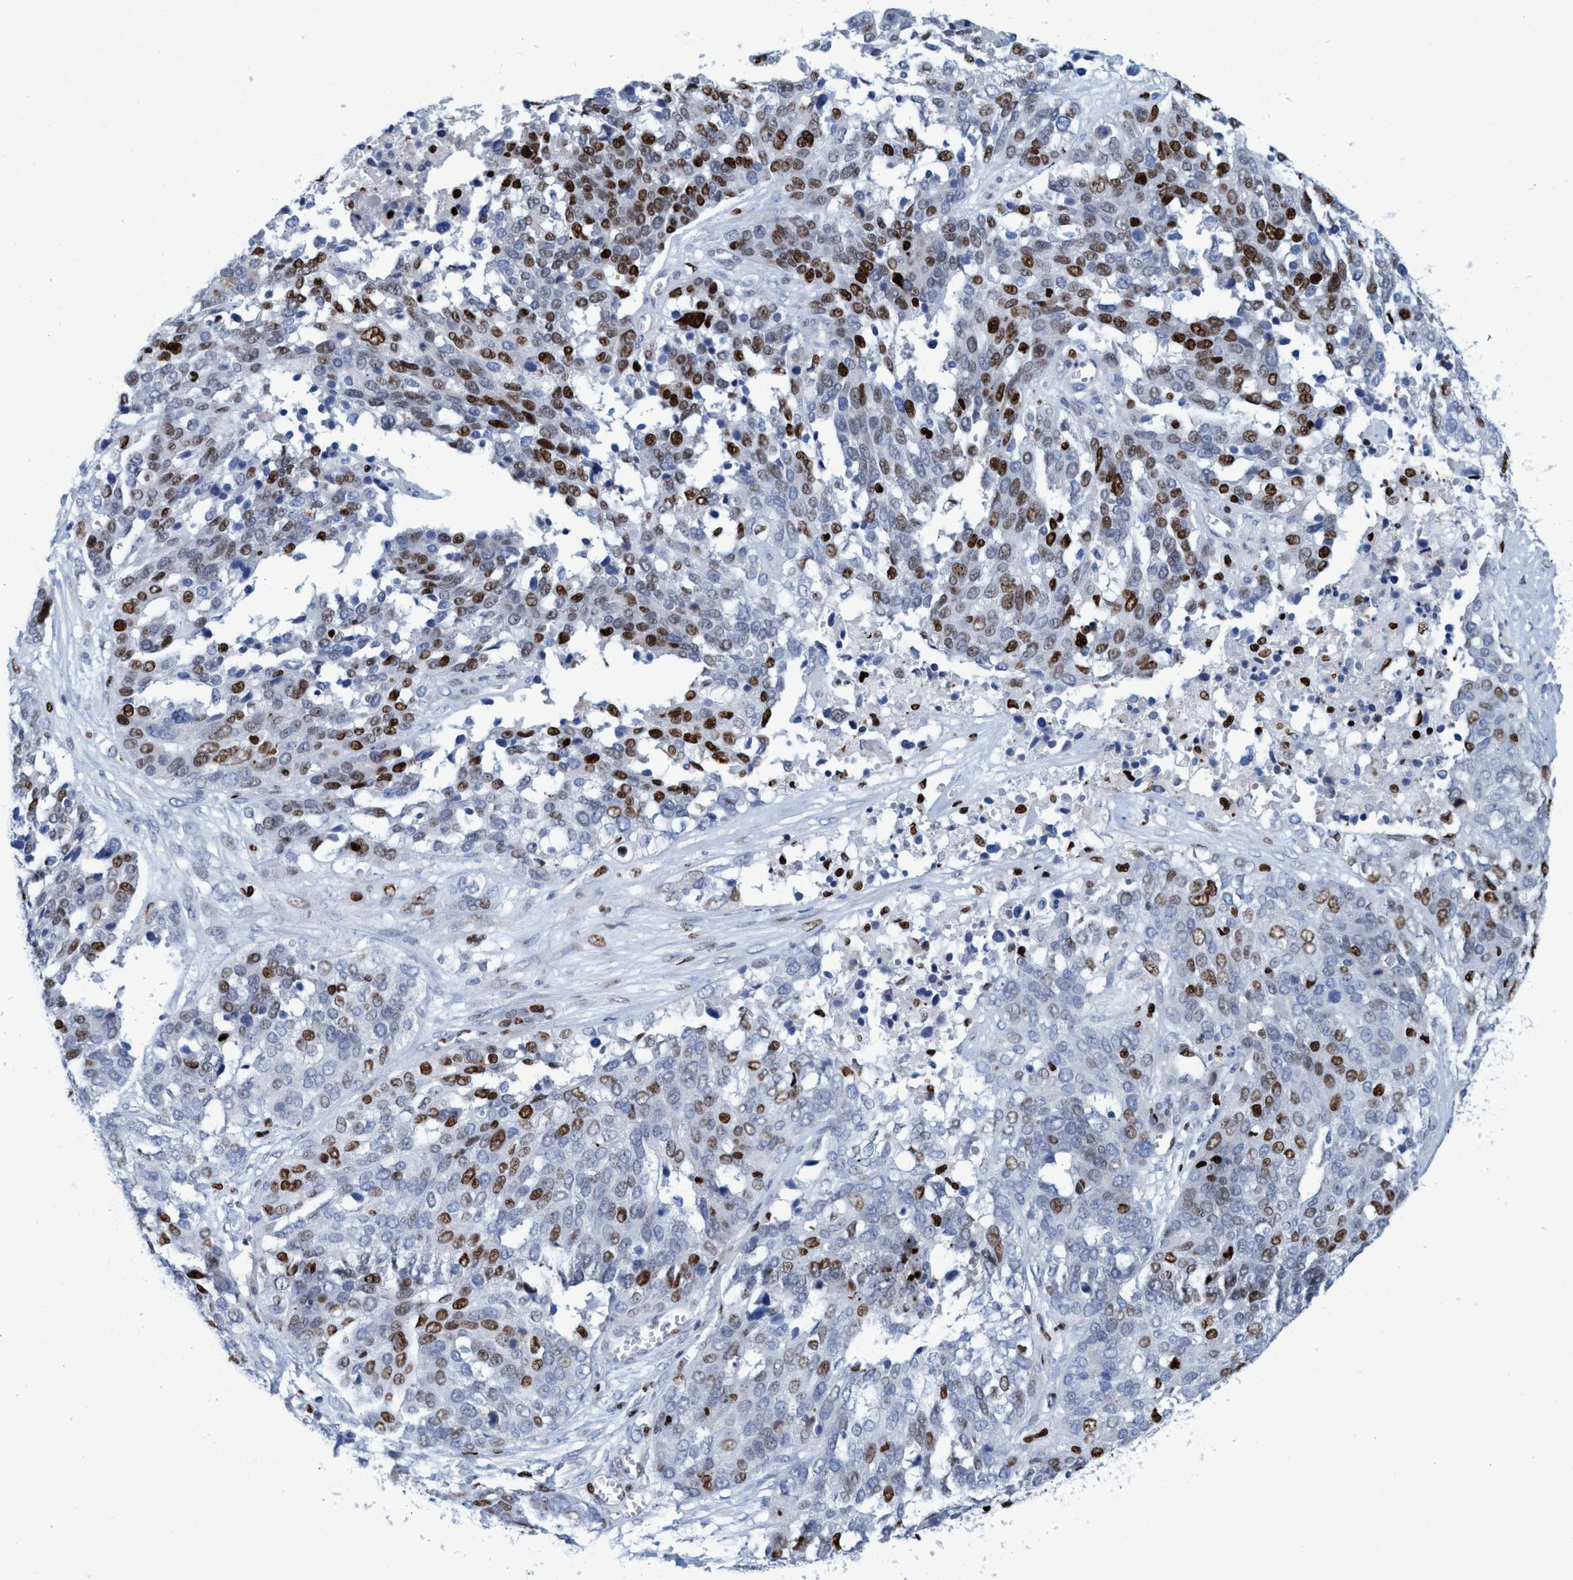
{"staining": {"intensity": "strong", "quantity": "25%-75%", "location": "nuclear"}, "tissue": "ovarian cancer", "cell_type": "Tumor cells", "image_type": "cancer", "snomed": [{"axis": "morphology", "description": "Cystadenocarcinoma, serous, NOS"}, {"axis": "topography", "description": "Ovary"}], "caption": "High-magnification brightfield microscopy of ovarian serous cystadenocarcinoma stained with DAB (brown) and counterstained with hematoxylin (blue). tumor cells exhibit strong nuclear positivity is present in about25%-75% of cells.", "gene": "R3HCC1", "patient": {"sex": "female", "age": 44}}